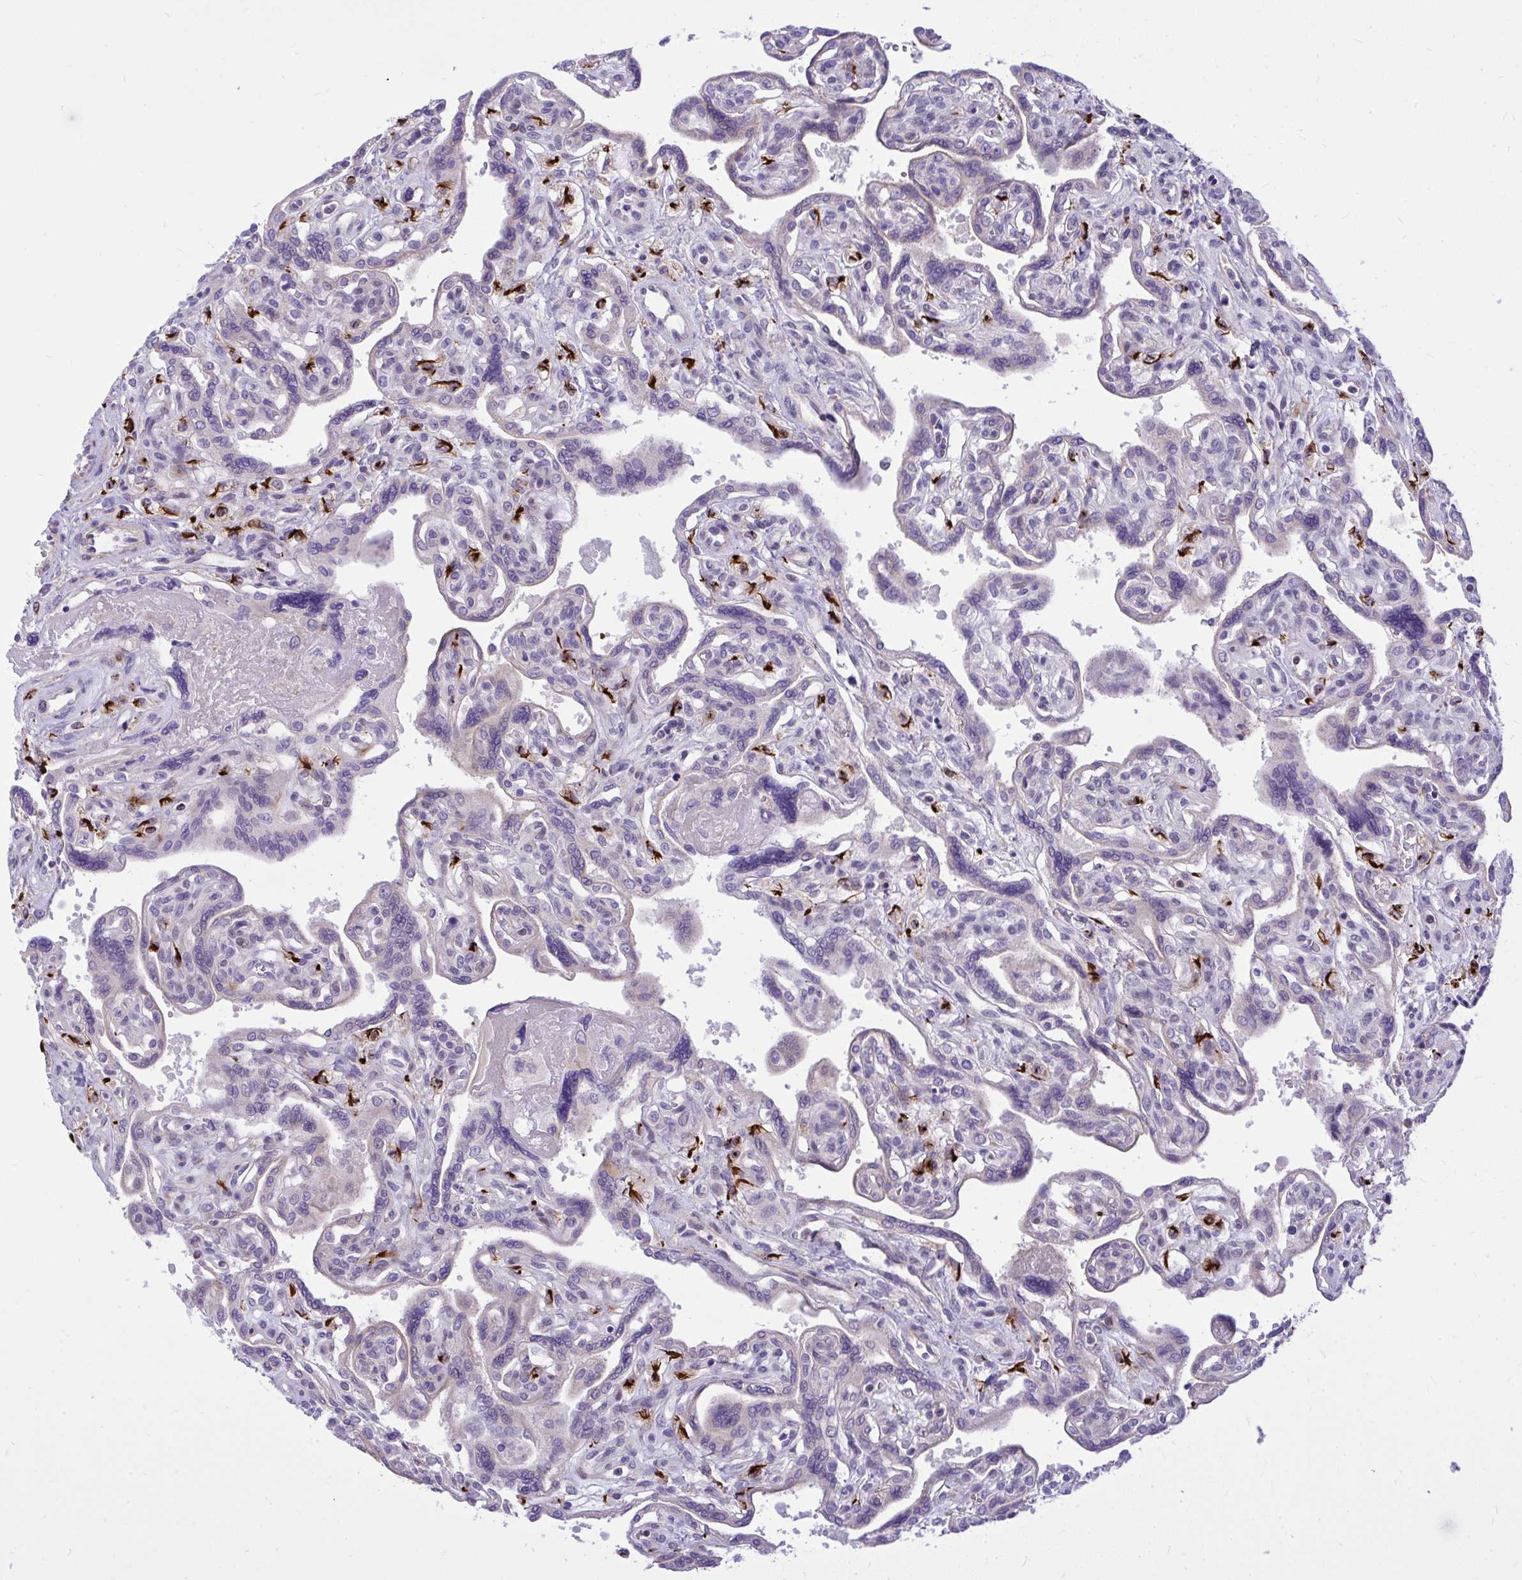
{"staining": {"intensity": "weak", "quantity": "<25%", "location": "cytoplasmic/membranous"}, "tissue": "placenta", "cell_type": "Decidual cells", "image_type": "normal", "snomed": [{"axis": "morphology", "description": "Normal tissue, NOS"}, {"axis": "topography", "description": "Placenta"}], "caption": "Protein analysis of unremarkable placenta reveals no significant expression in decidual cells. The staining was performed using DAB (3,3'-diaminobenzidine) to visualize the protein expression in brown, while the nuclei were stained in blue with hematoxylin (Magnification: 20x).", "gene": "GRK4", "patient": {"sex": "female", "age": 39}}